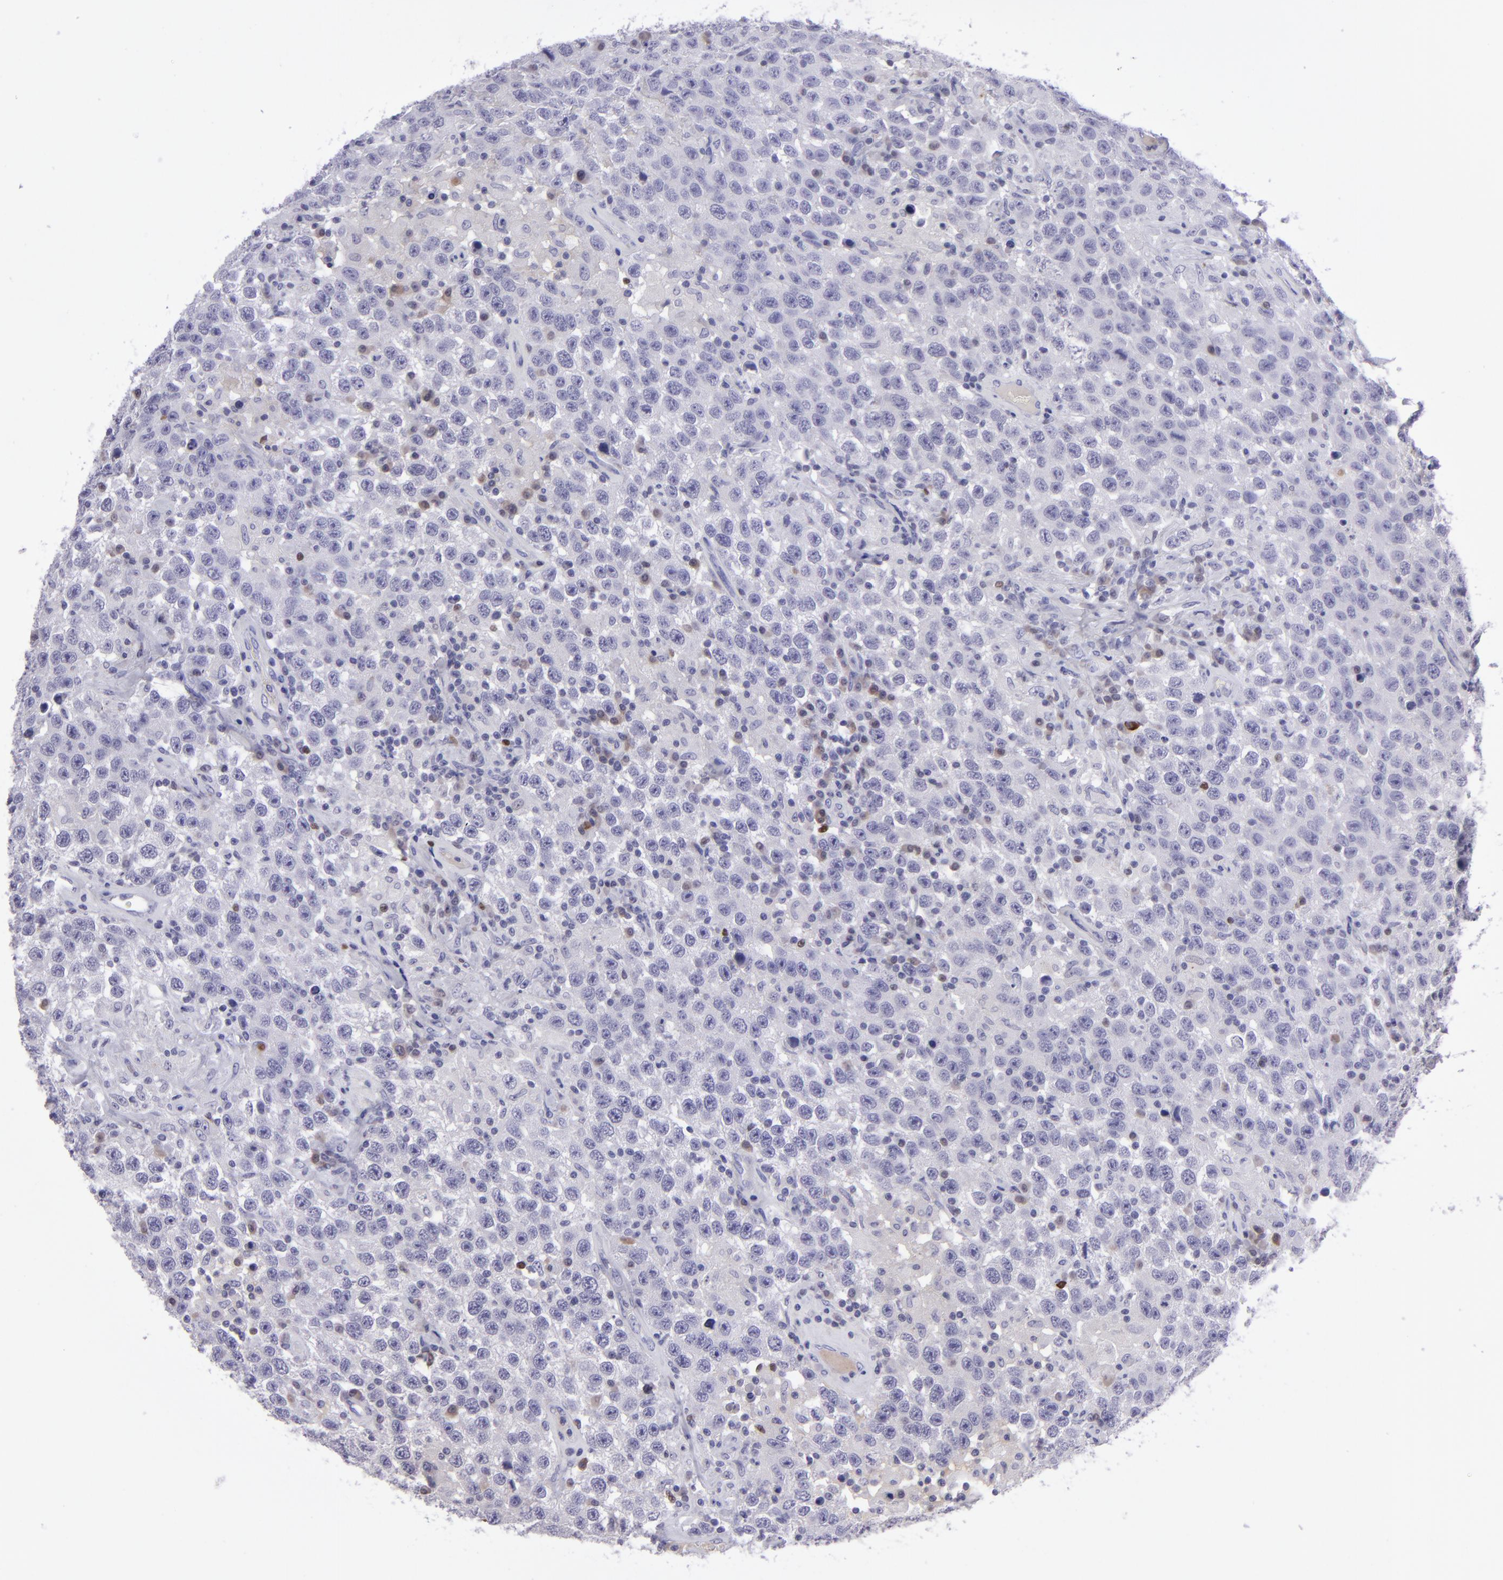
{"staining": {"intensity": "negative", "quantity": "none", "location": "none"}, "tissue": "testis cancer", "cell_type": "Tumor cells", "image_type": "cancer", "snomed": [{"axis": "morphology", "description": "Seminoma, NOS"}, {"axis": "topography", "description": "Testis"}], "caption": "DAB (3,3'-diaminobenzidine) immunohistochemical staining of human testis seminoma shows no significant staining in tumor cells. (DAB (3,3'-diaminobenzidine) immunohistochemistry visualized using brightfield microscopy, high magnification).", "gene": "POU2F2", "patient": {"sex": "male", "age": 41}}